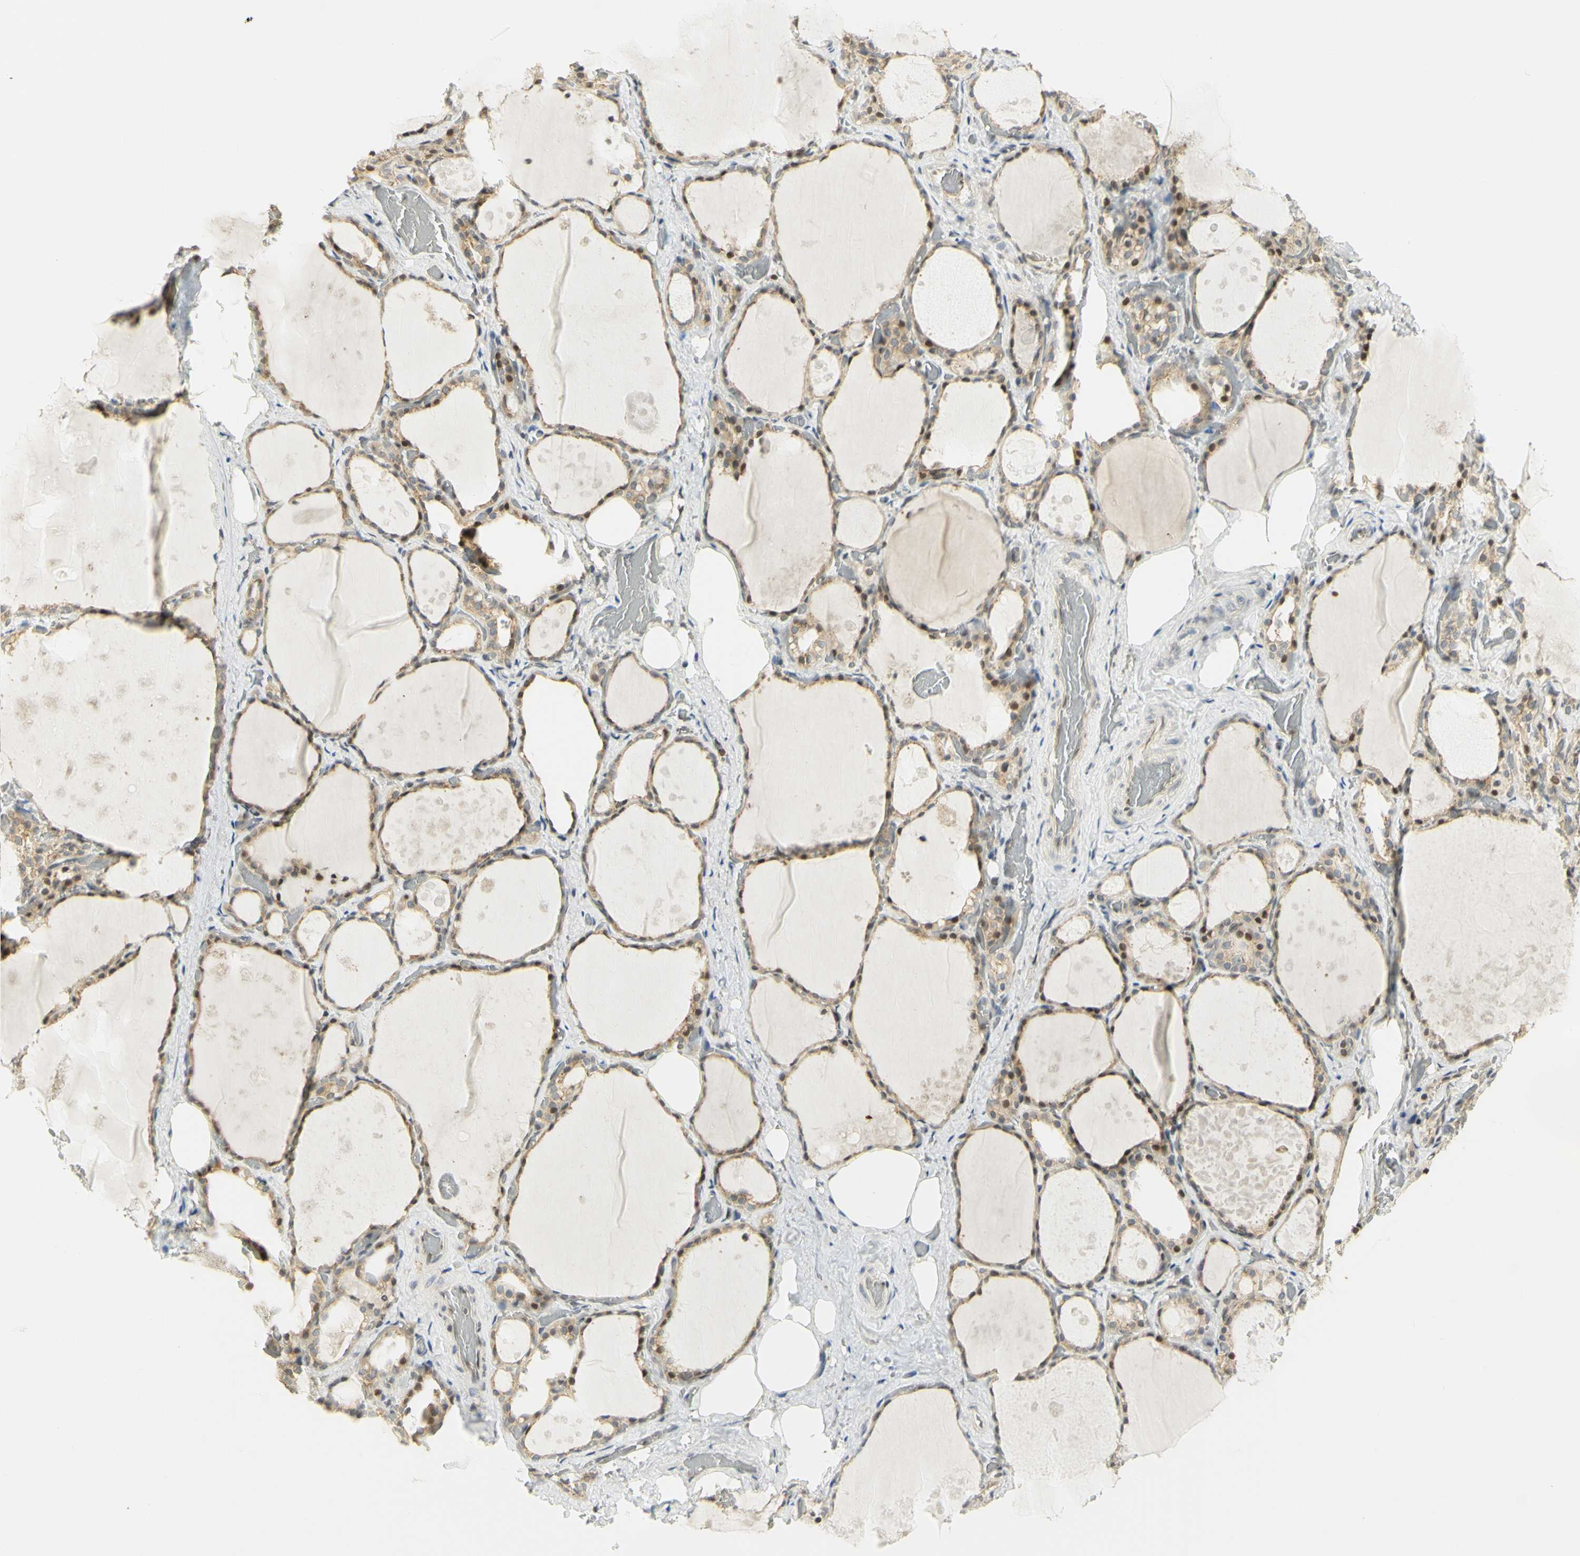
{"staining": {"intensity": "moderate", "quantity": ">75%", "location": "cytoplasmic/membranous,nuclear"}, "tissue": "thyroid gland", "cell_type": "Glandular cells", "image_type": "normal", "snomed": [{"axis": "morphology", "description": "Normal tissue, NOS"}, {"axis": "topography", "description": "Thyroid gland"}], "caption": "Moderate cytoplasmic/membranous,nuclear positivity for a protein is identified in about >75% of glandular cells of normal thyroid gland using immunohistochemistry (IHC).", "gene": "KIF11", "patient": {"sex": "male", "age": 61}}